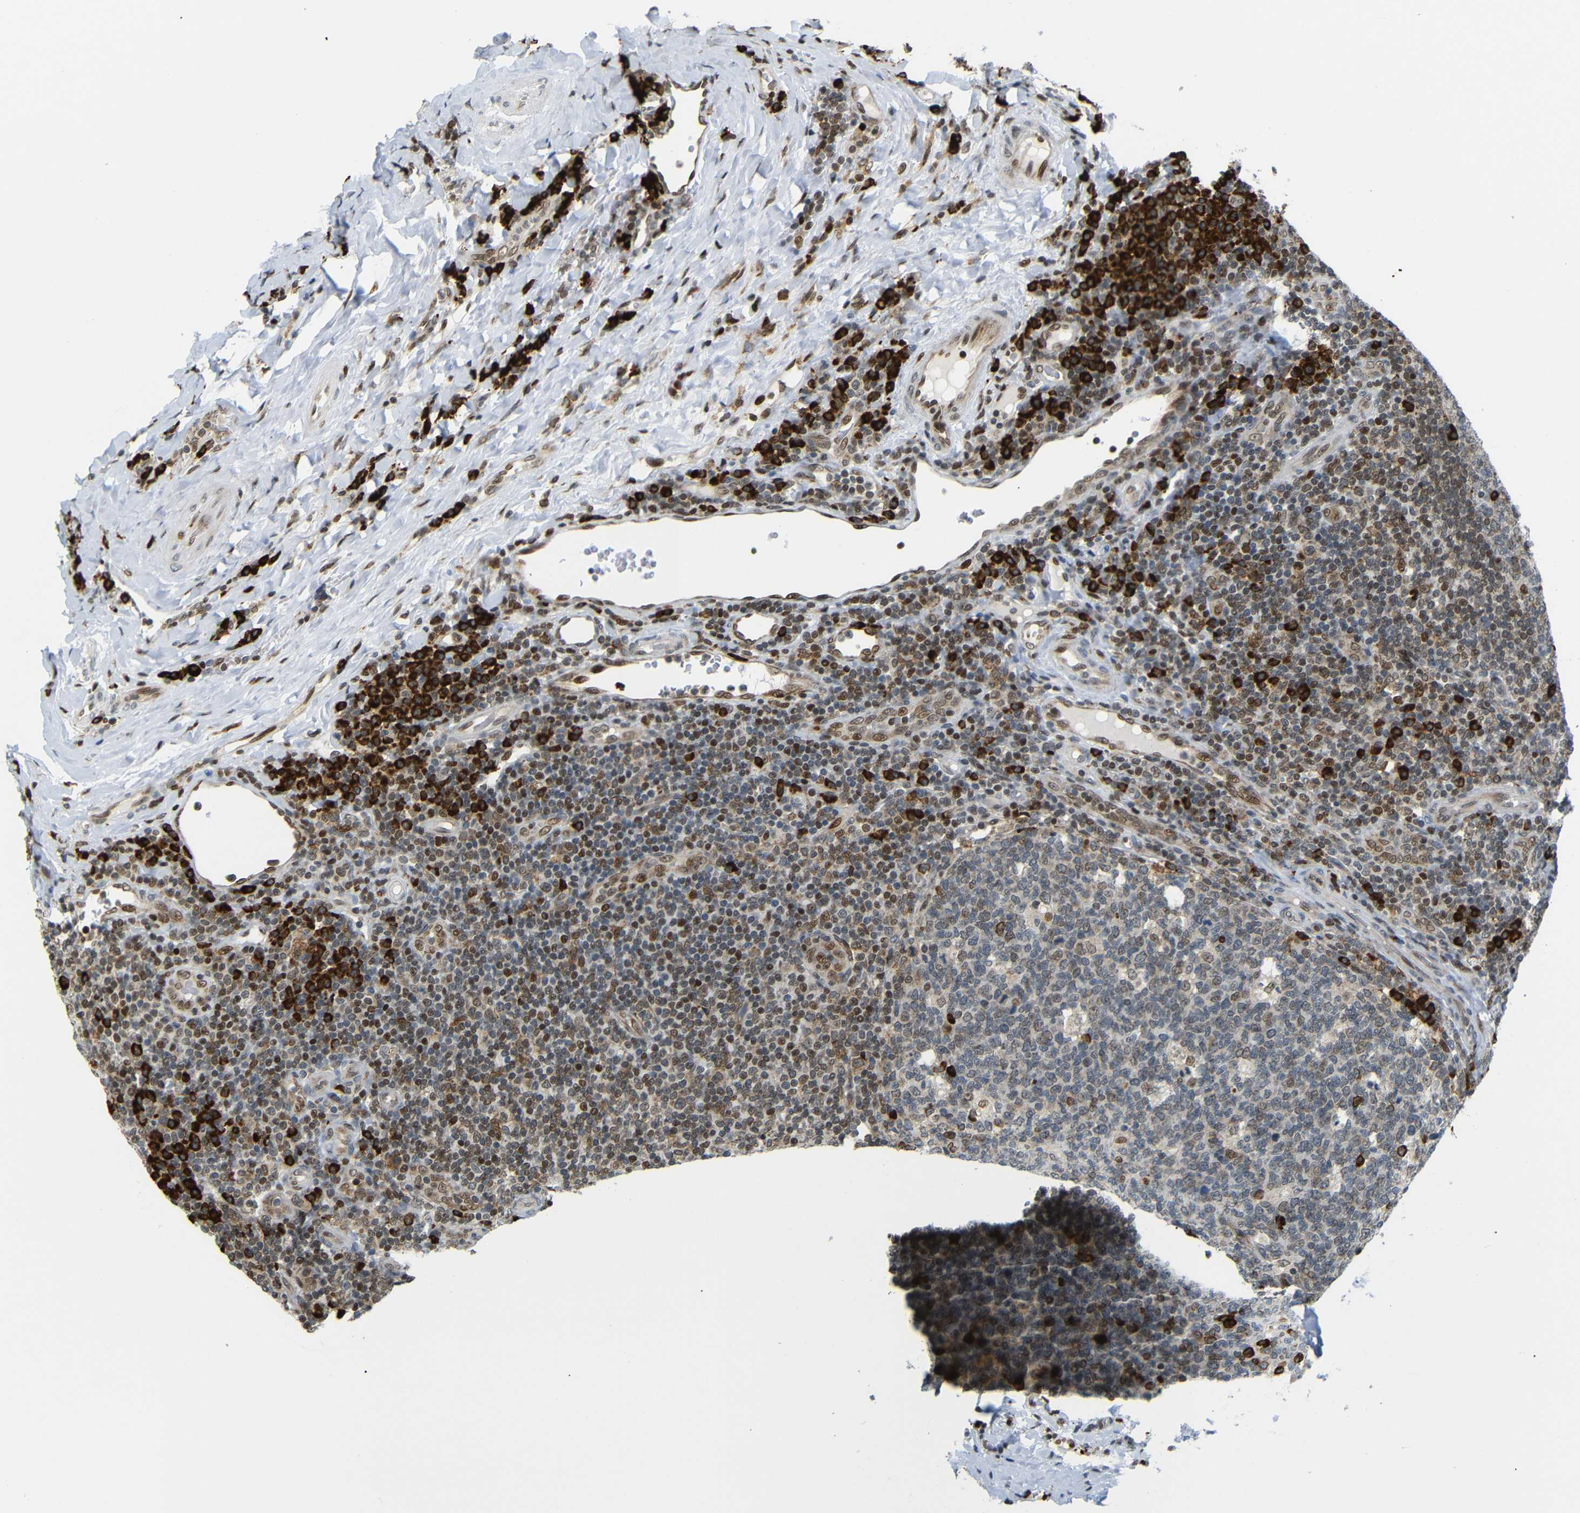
{"staining": {"intensity": "moderate", "quantity": "<25%", "location": "nuclear"}, "tissue": "tonsil", "cell_type": "Germinal center cells", "image_type": "normal", "snomed": [{"axis": "morphology", "description": "Normal tissue, NOS"}, {"axis": "topography", "description": "Tonsil"}], "caption": "IHC micrograph of benign tonsil: human tonsil stained using immunohistochemistry displays low levels of moderate protein expression localized specifically in the nuclear of germinal center cells, appearing as a nuclear brown color.", "gene": "SPCS2", "patient": {"sex": "male", "age": 17}}